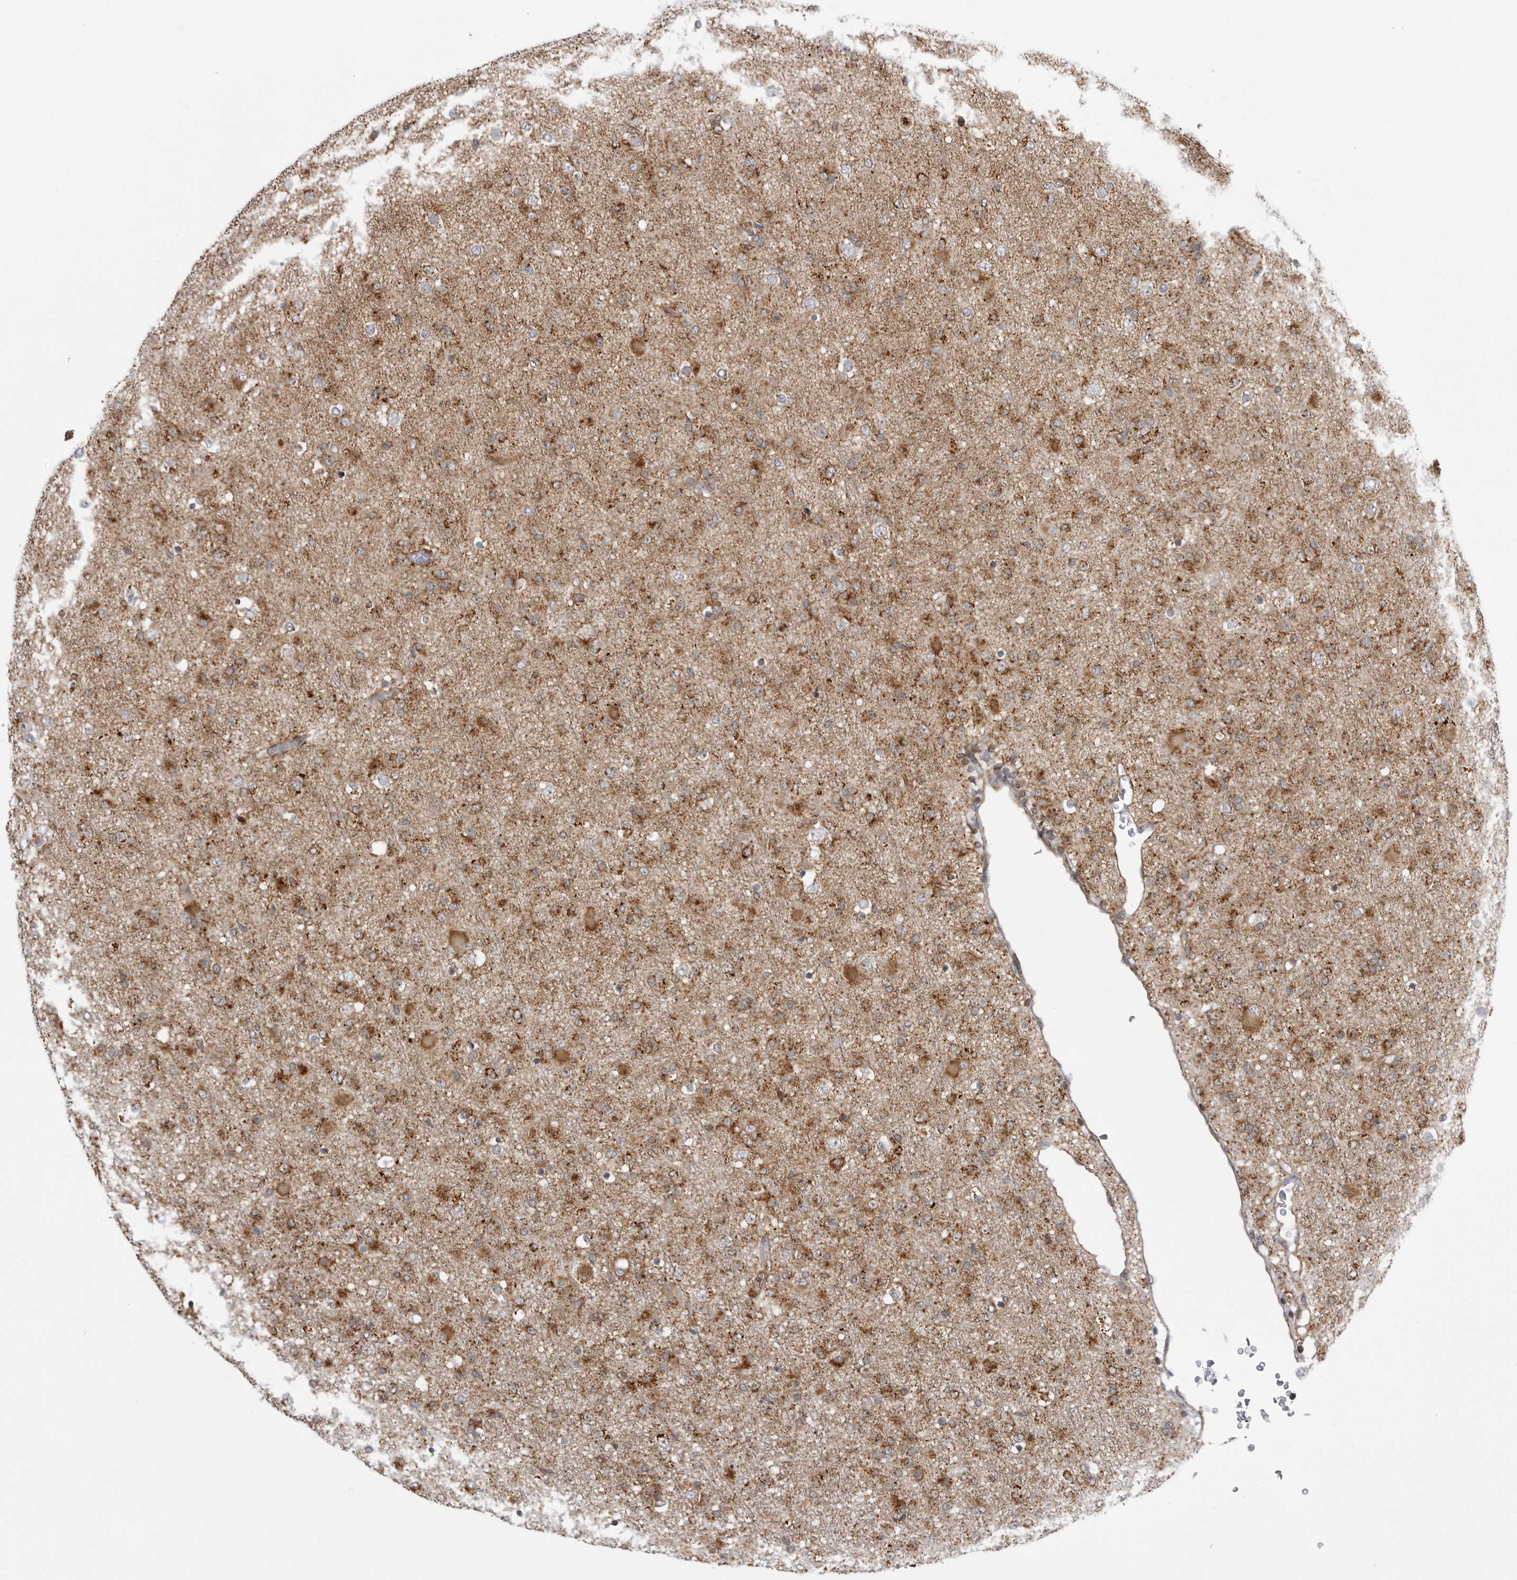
{"staining": {"intensity": "moderate", "quantity": ">75%", "location": "cytoplasmic/membranous"}, "tissue": "glioma", "cell_type": "Tumor cells", "image_type": "cancer", "snomed": [{"axis": "morphology", "description": "Glioma, malignant, Low grade"}, {"axis": "topography", "description": "Brain"}], "caption": "Protein expression analysis of human glioma reveals moderate cytoplasmic/membranous positivity in about >75% of tumor cells.", "gene": "FH", "patient": {"sex": "male", "age": 65}}